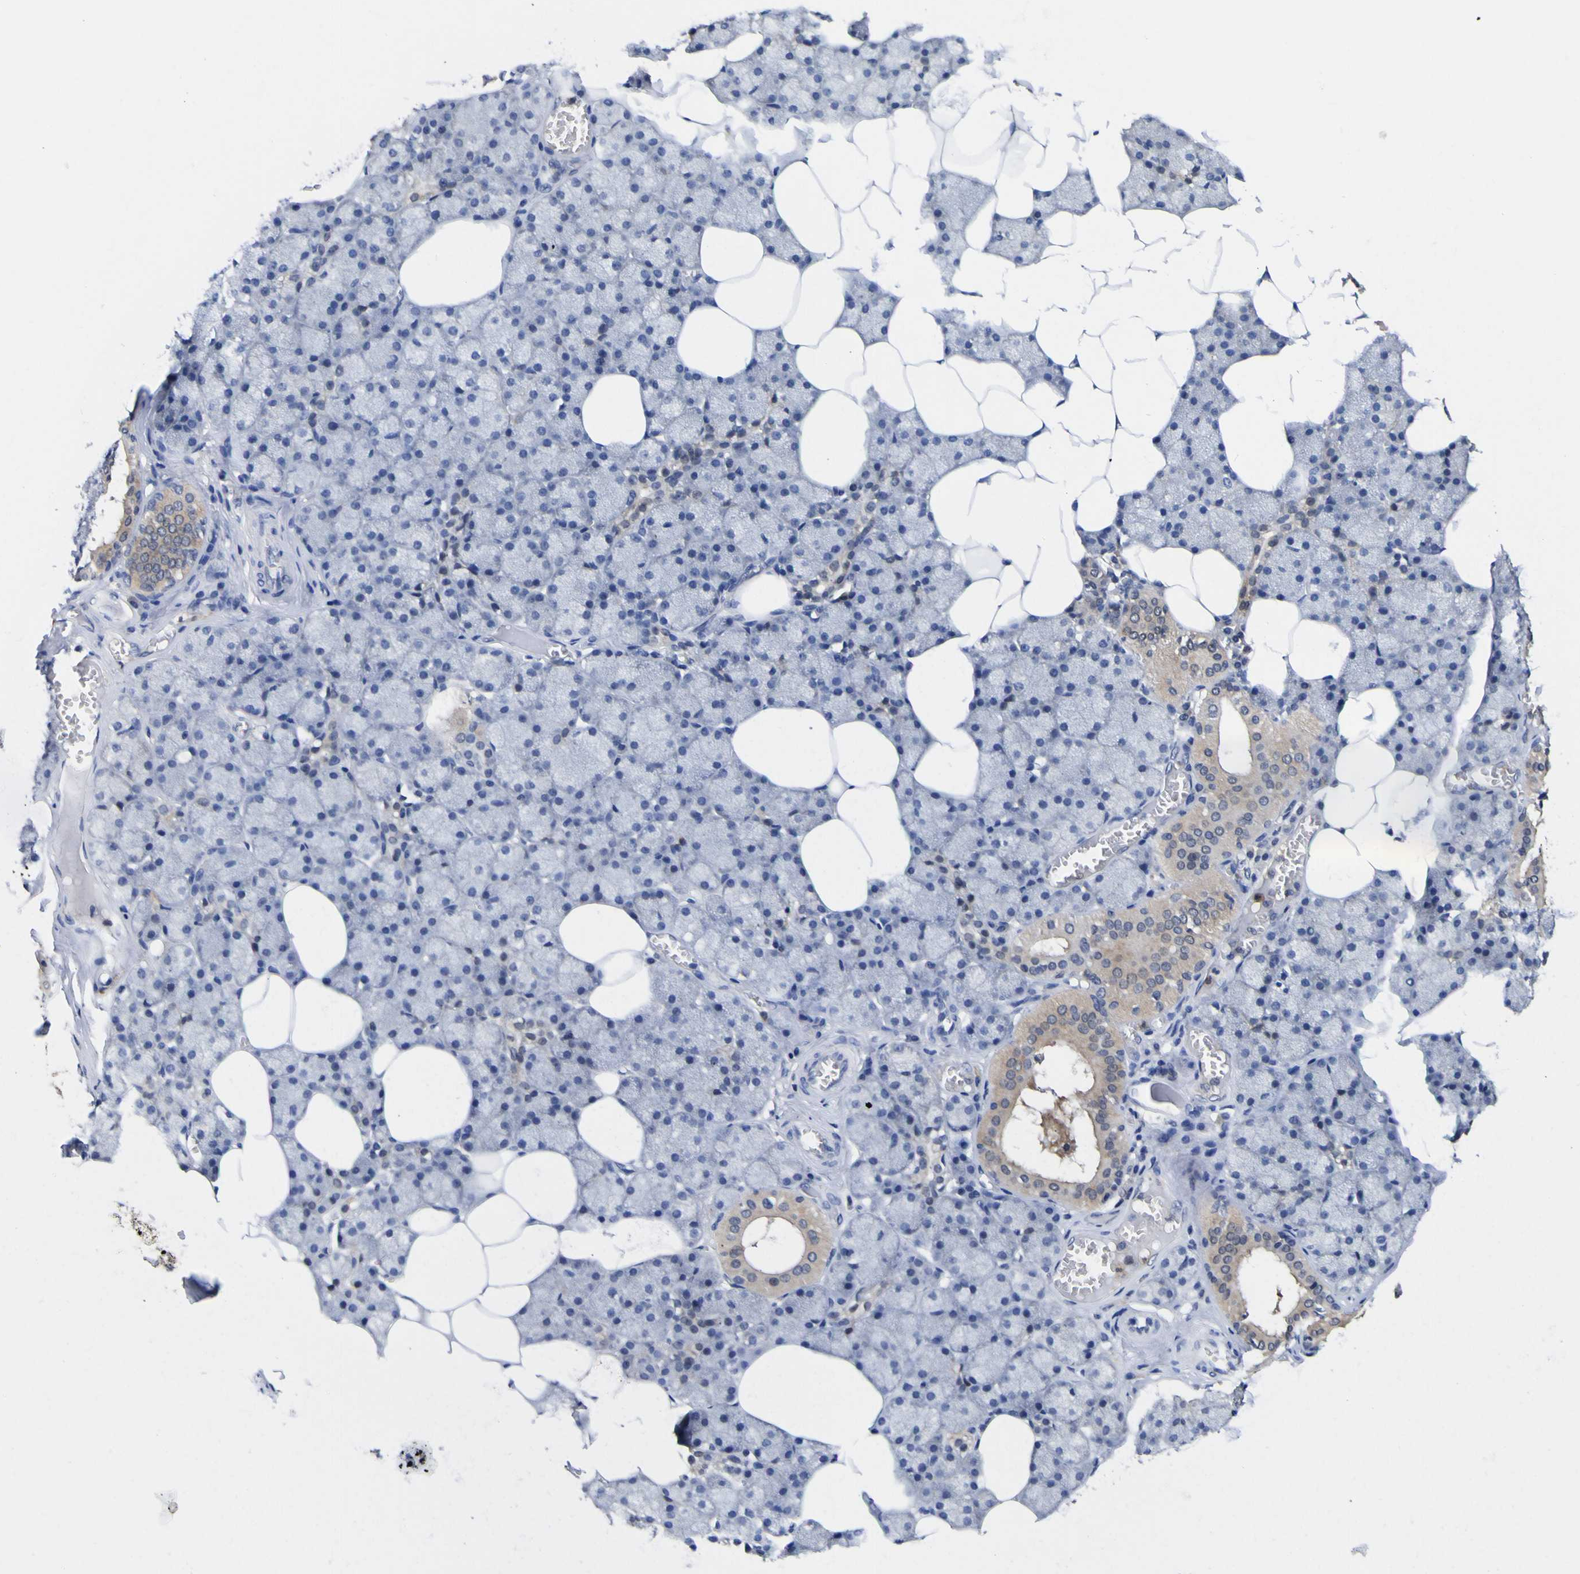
{"staining": {"intensity": "moderate", "quantity": "25%-75%", "location": "cytoplasmic/membranous"}, "tissue": "salivary gland", "cell_type": "Glandular cells", "image_type": "normal", "snomed": [{"axis": "morphology", "description": "Normal tissue, NOS"}, {"axis": "topography", "description": "Salivary gland"}], "caption": "Benign salivary gland exhibits moderate cytoplasmic/membranous positivity in about 25%-75% of glandular cells, visualized by immunohistochemistry.", "gene": "CASP6", "patient": {"sex": "male", "age": 62}}